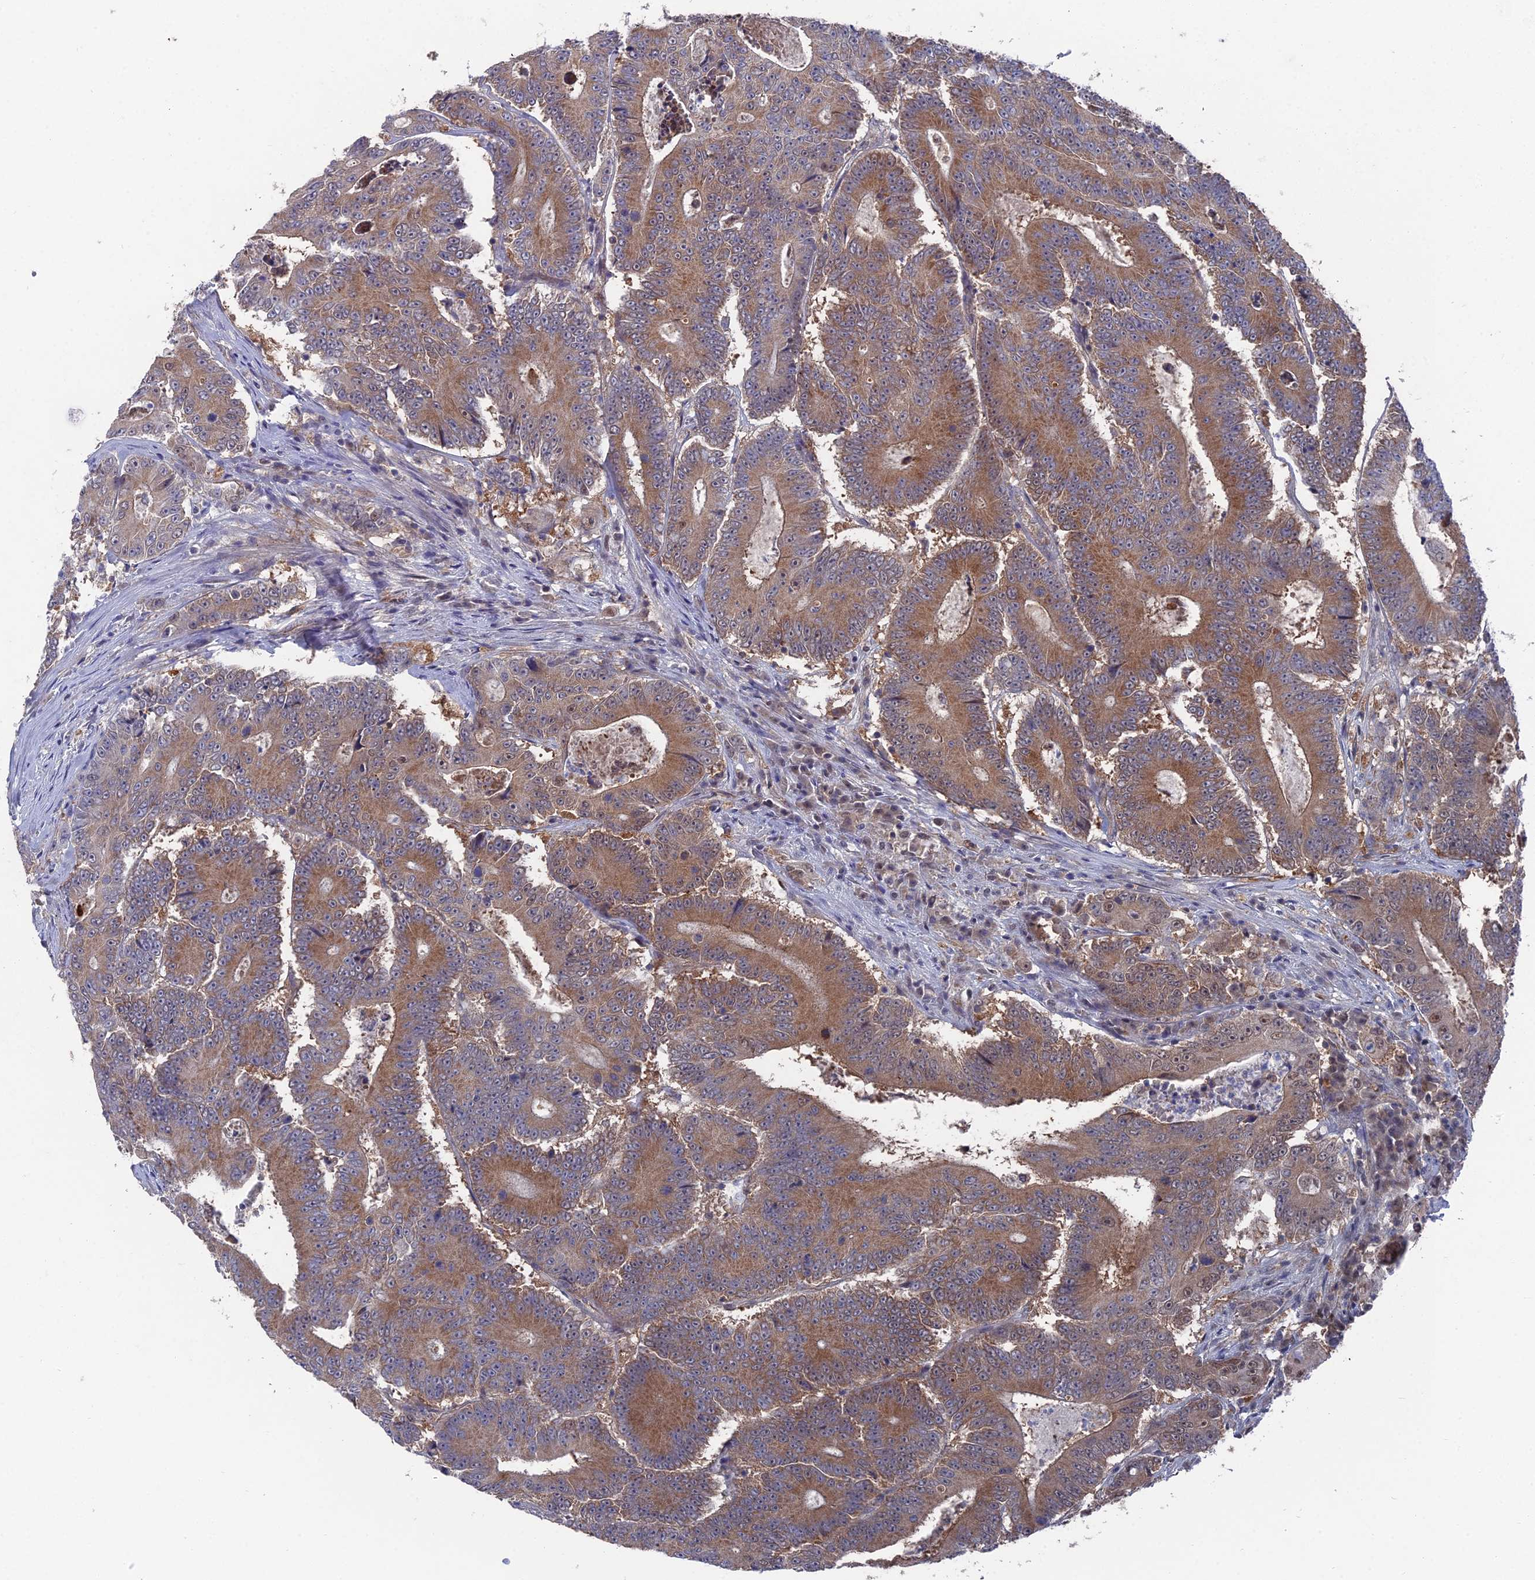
{"staining": {"intensity": "moderate", "quantity": ">75%", "location": "cytoplasmic/membranous"}, "tissue": "colorectal cancer", "cell_type": "Tumor cells", "image_type": "cancer", "snomed": [{"axis": "morphology", "description": "Adenocarcinoma, NOS"}, {"axis": "topography", "description": "Colon"}], "caption": "Immunohistochemistry (IHC) micrograph of neoplastic tissue: human colorectal cancer stained using IHC displays medium levels of moderate protein expression localized specifically in the cytoplasmic/membranous of tumor cells, appearing as a cytoplasmic/membranous brown color.", "gene": "UNC5D", "patient": {"sex": "male", "age": 83}}